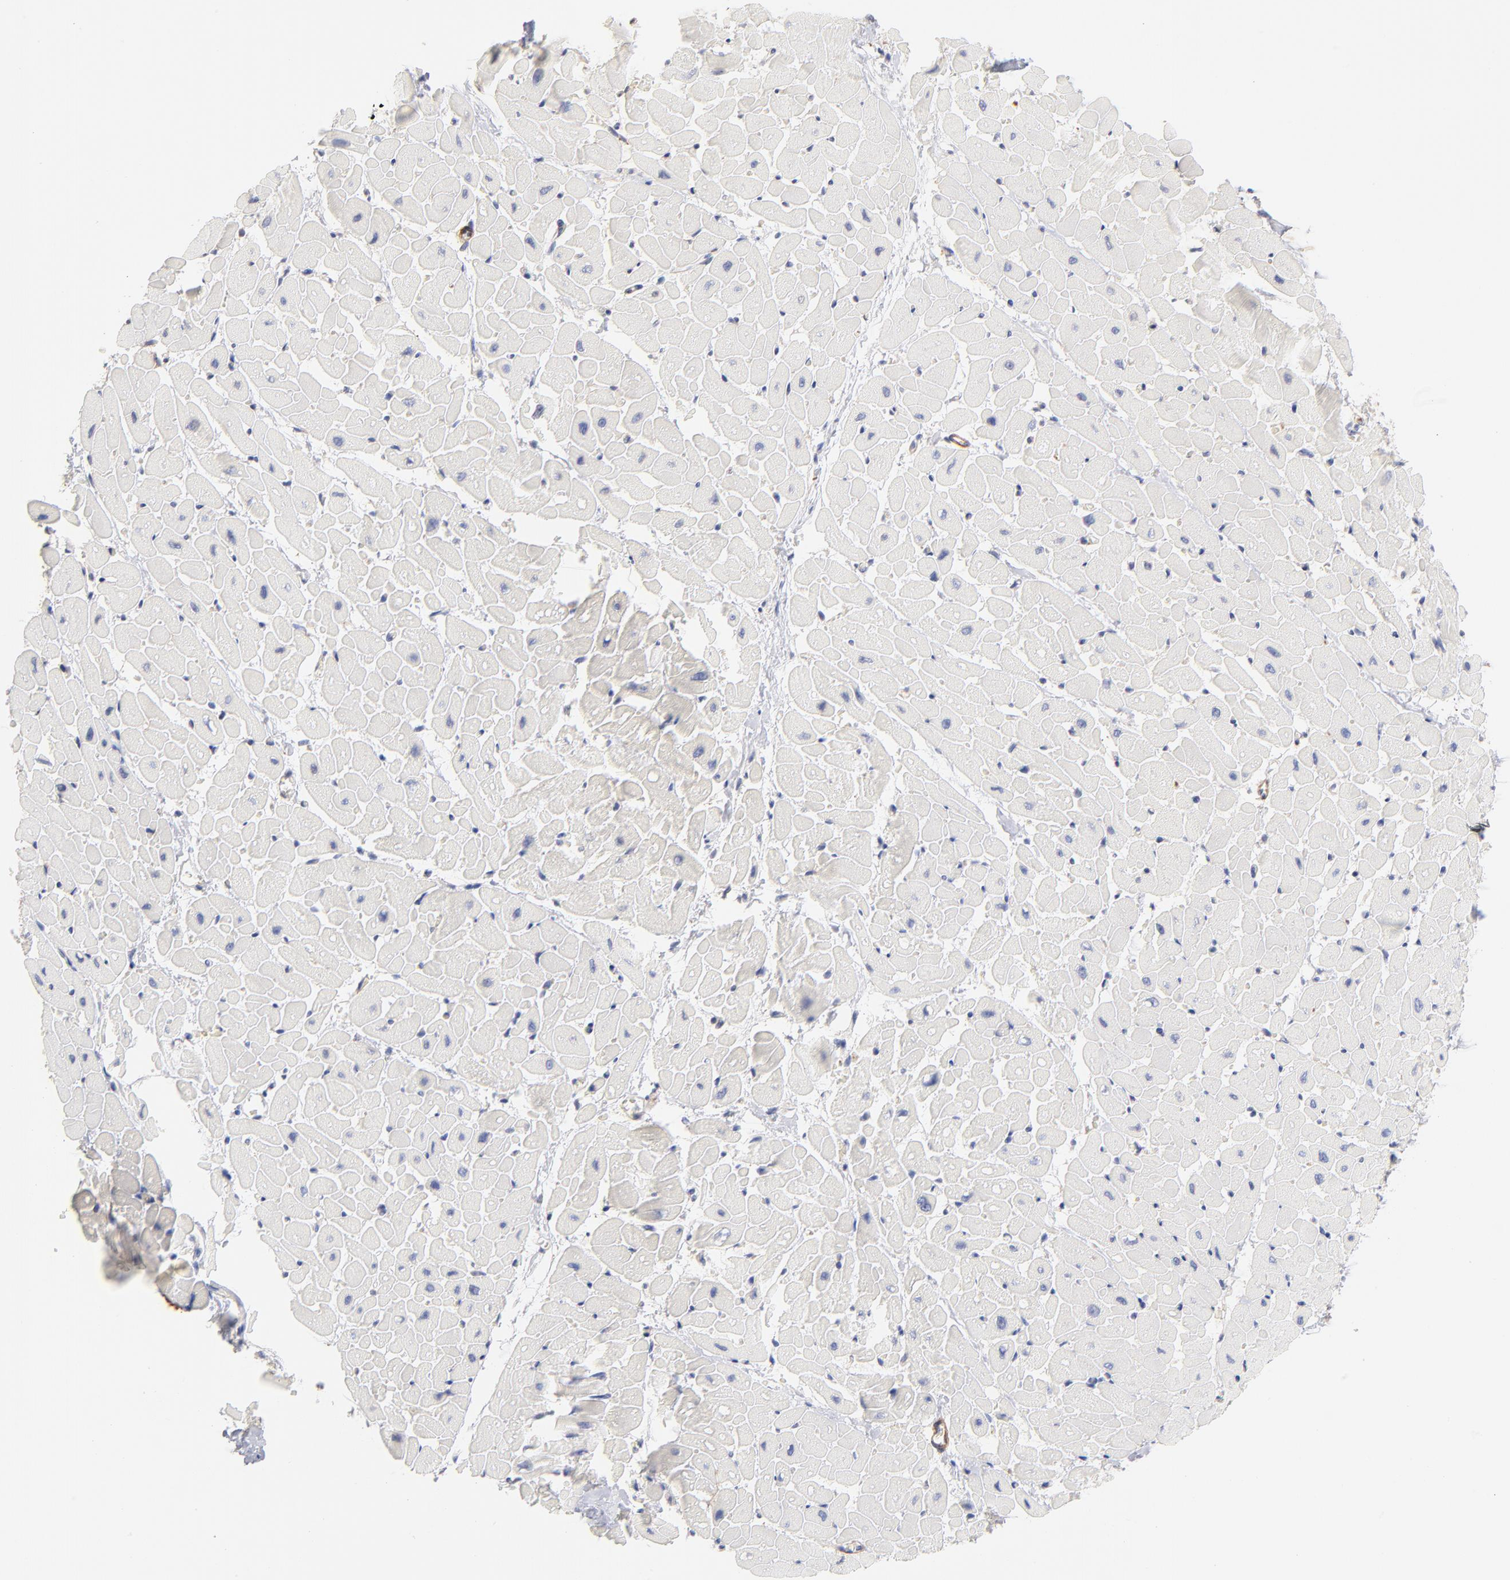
{"staining": {"intensity": "negative", "quantity": "none", "location": "none"}, "tissue": "heart muscle", "cell_type": "Cardiomyocytes", "image_type": "normal", "snomed": [{"axis": "morphology", "description": "Normal tissue, NOS"}, {"axis": "topography", "description": "Heart"}], "caption": "This is a photomicrograph of IHC staining of unremarkable heart muscle, which shows no expression in cardiomyocytes.", "gene": "ITGA8", "patient": {"sex": "male", "age": 45}}